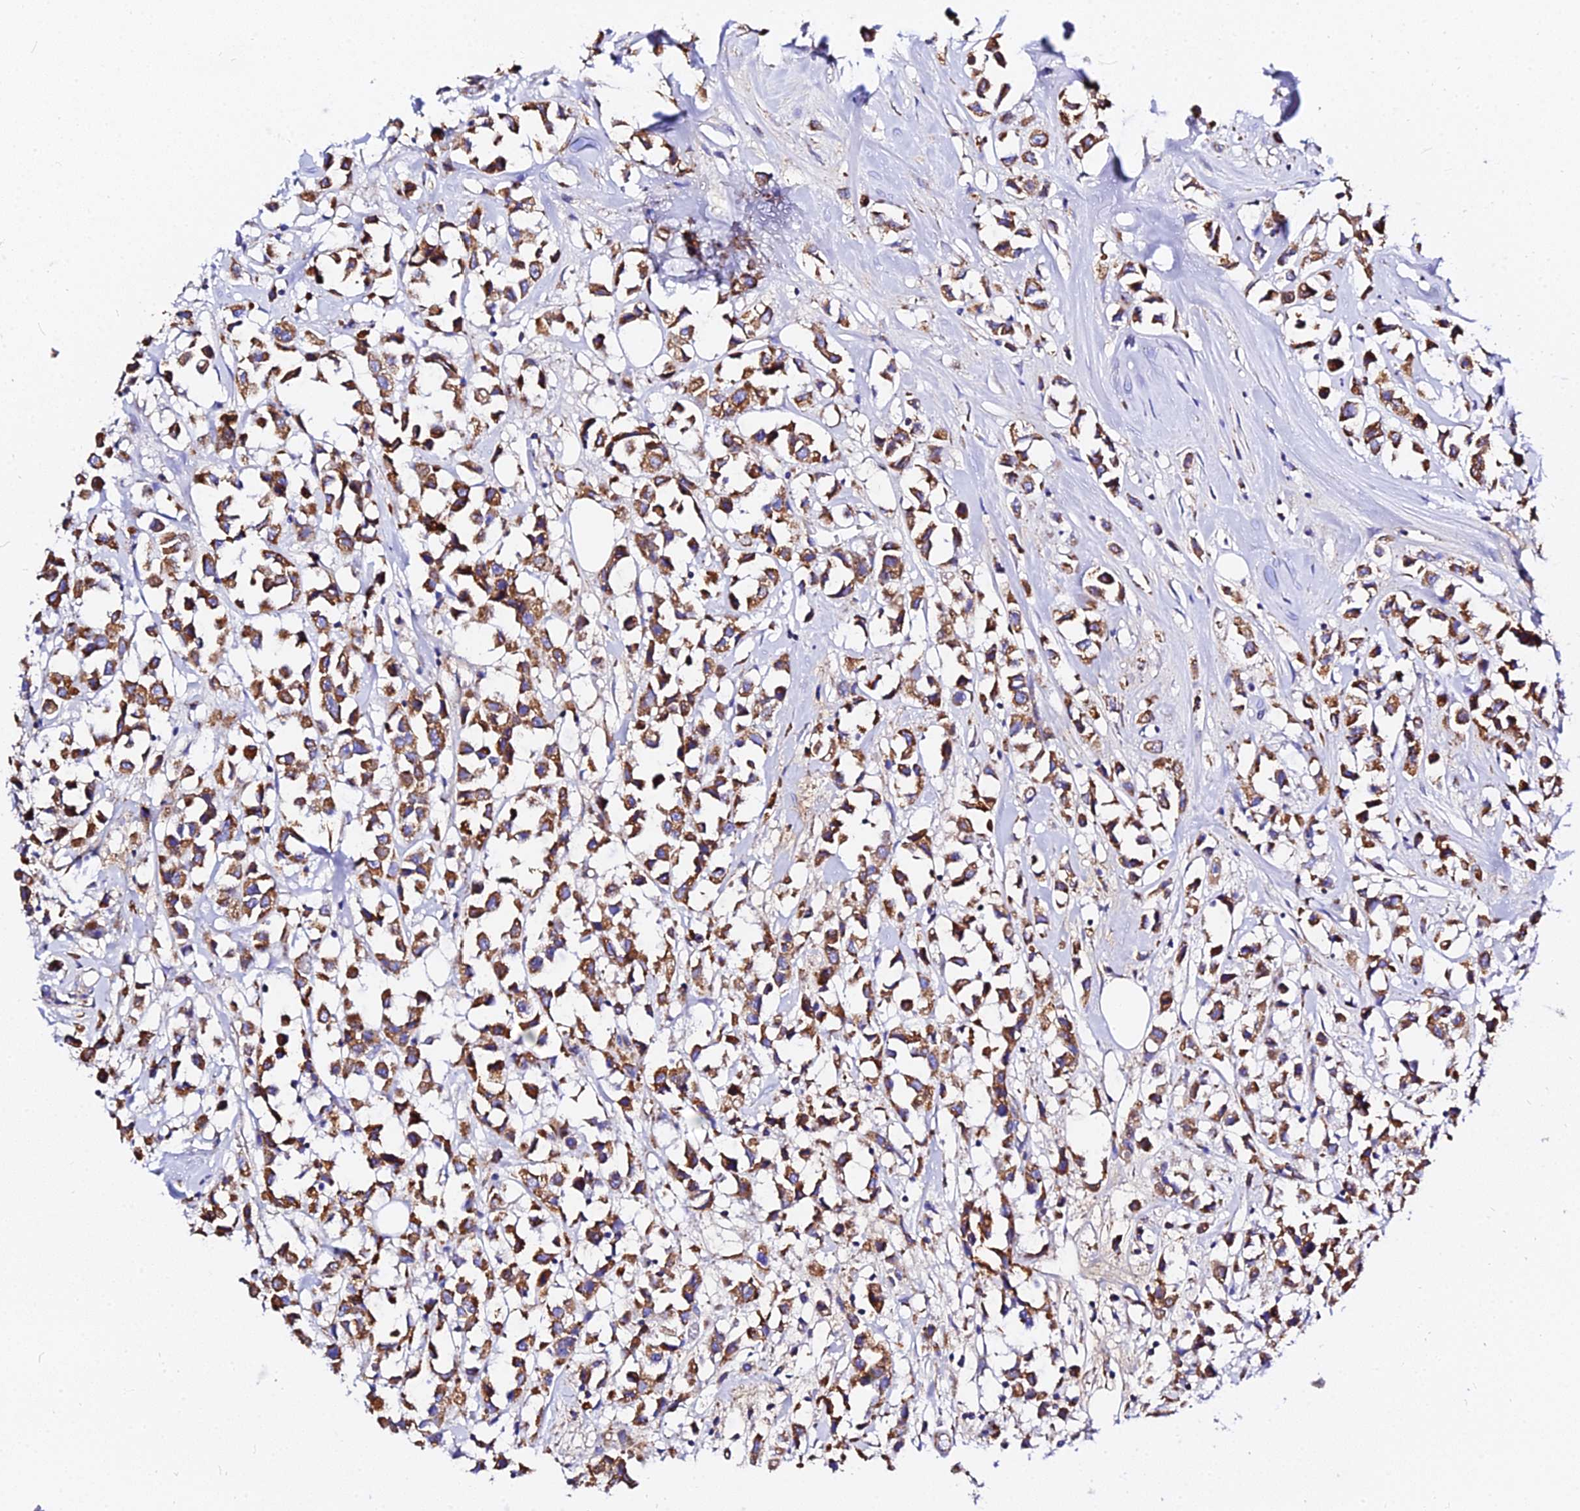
{"staining": {"intensity": "moderate", "quantity": ">75%", "location": "cytoplasmic/membranous"}, "tissue": "breast cancer", "cell_type": "Tumor cells", "image_type": "cancer", "snomed": [{"axis": "morphology", "description": "Duct carcinoma"}, {"axis": "topography", "description": "Breast"}], "caption": "Protein expression analysis of breast intraductal carcinoma shows moderate cytoplasmic/membranous staining in approximately >75% of tumor cells. (Brightfield microscopy of DAB IHC at high magnification).", "gene": "ZNF573", "patient": {"sex": "female", "age": 61}}